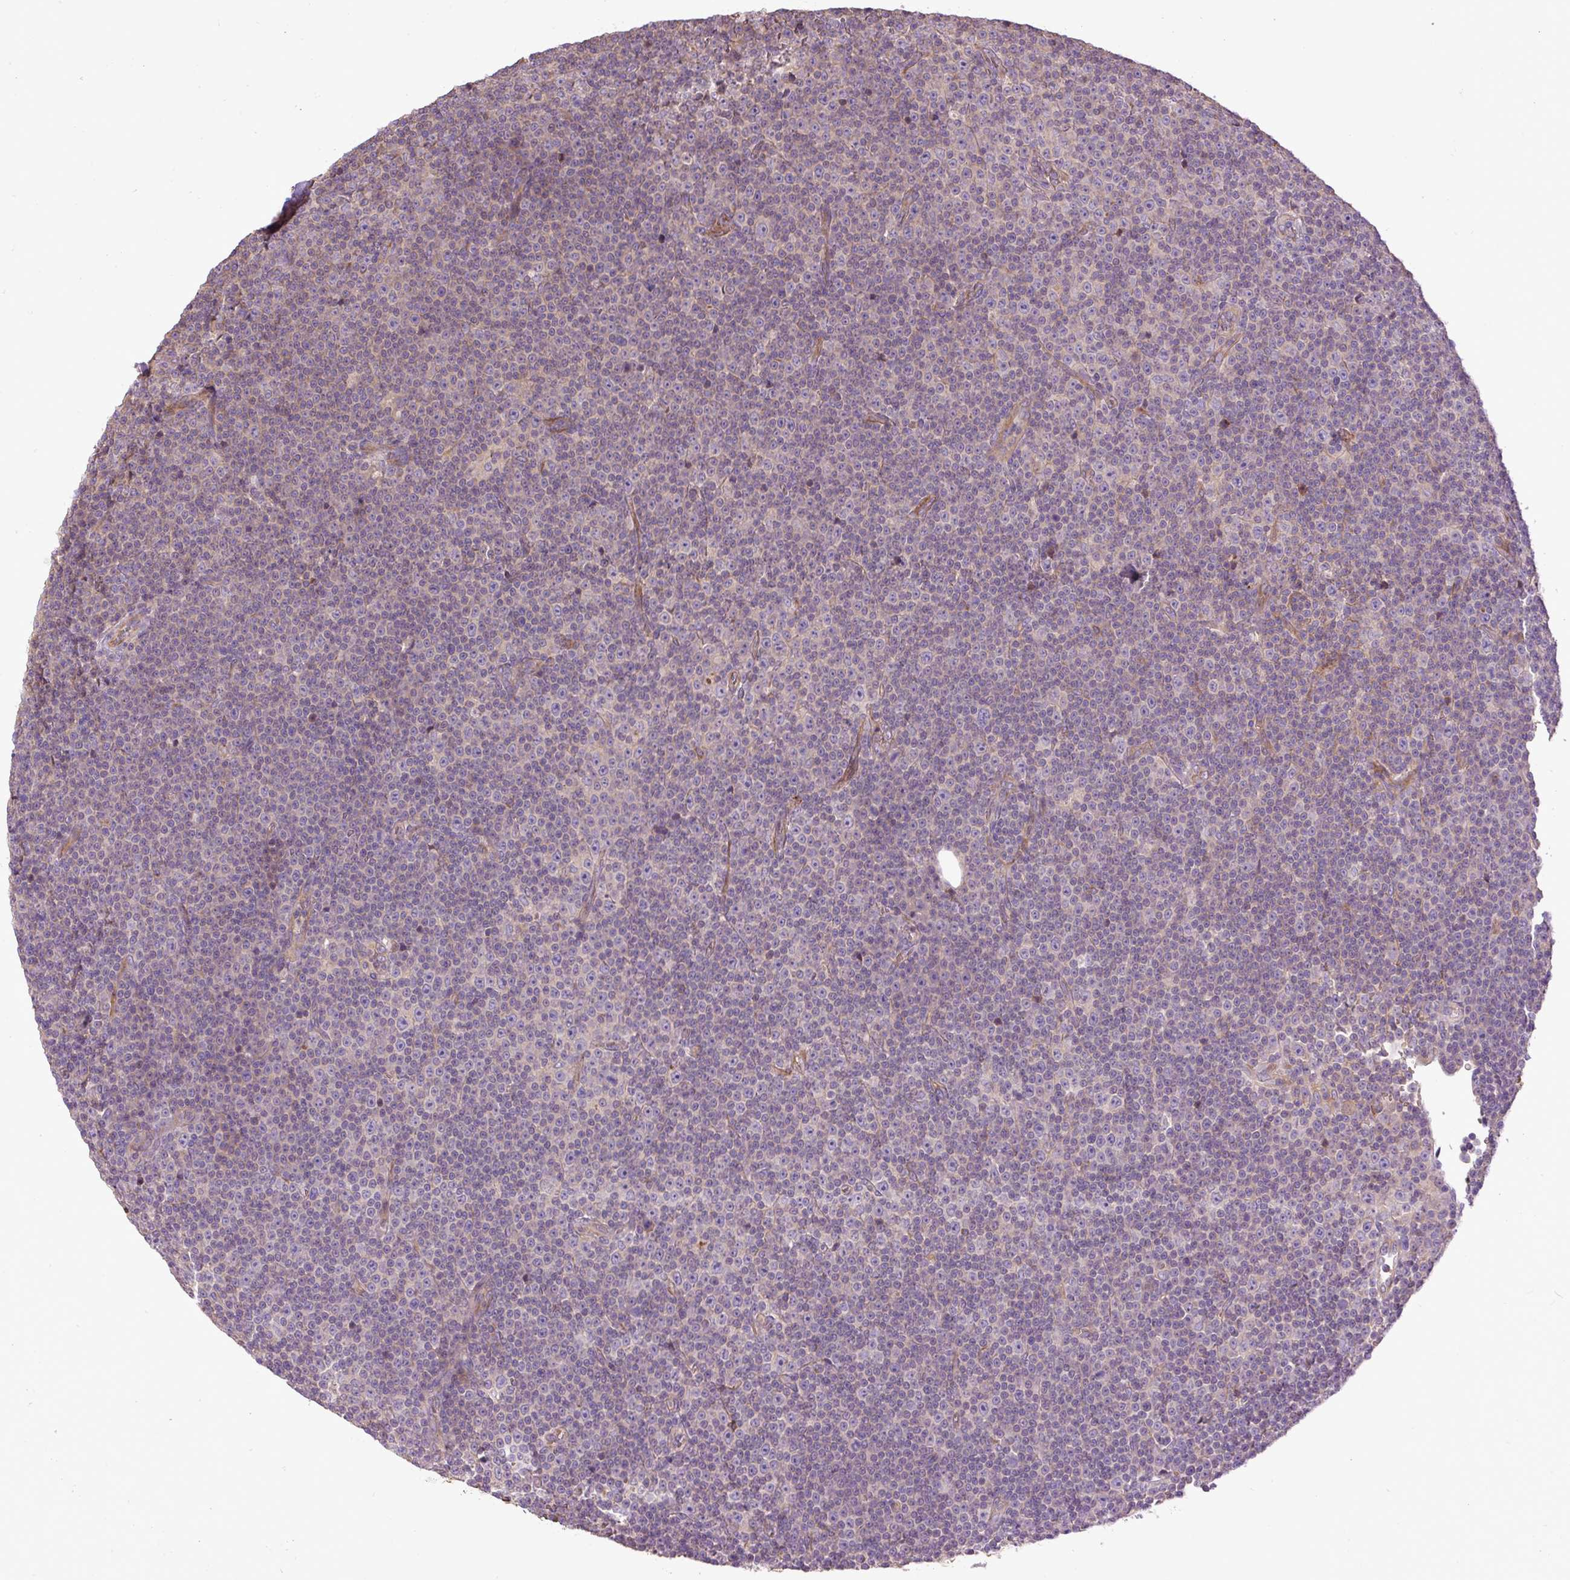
{"staining": {"intensity": "negative", "quantity": "none", "location": "none"}, "tissue": "lymphoma", "cell_type": "Tumor cells", "image_type": "cancer", "snomed": [{"axis": "morphology", "description": "Malignant lymphoma, non-Hodgkin's type, Low grade"}, {"axis": "topography", "description": "Lymph node"}], "caption": "Low-grade malignant lymphoma, non-Hodgkin's type stained for a protein using immunohistochemistry shows no expression tumor cells.", "gene": "CXCL13", "patient": {"sex": "female", "age": 67}}